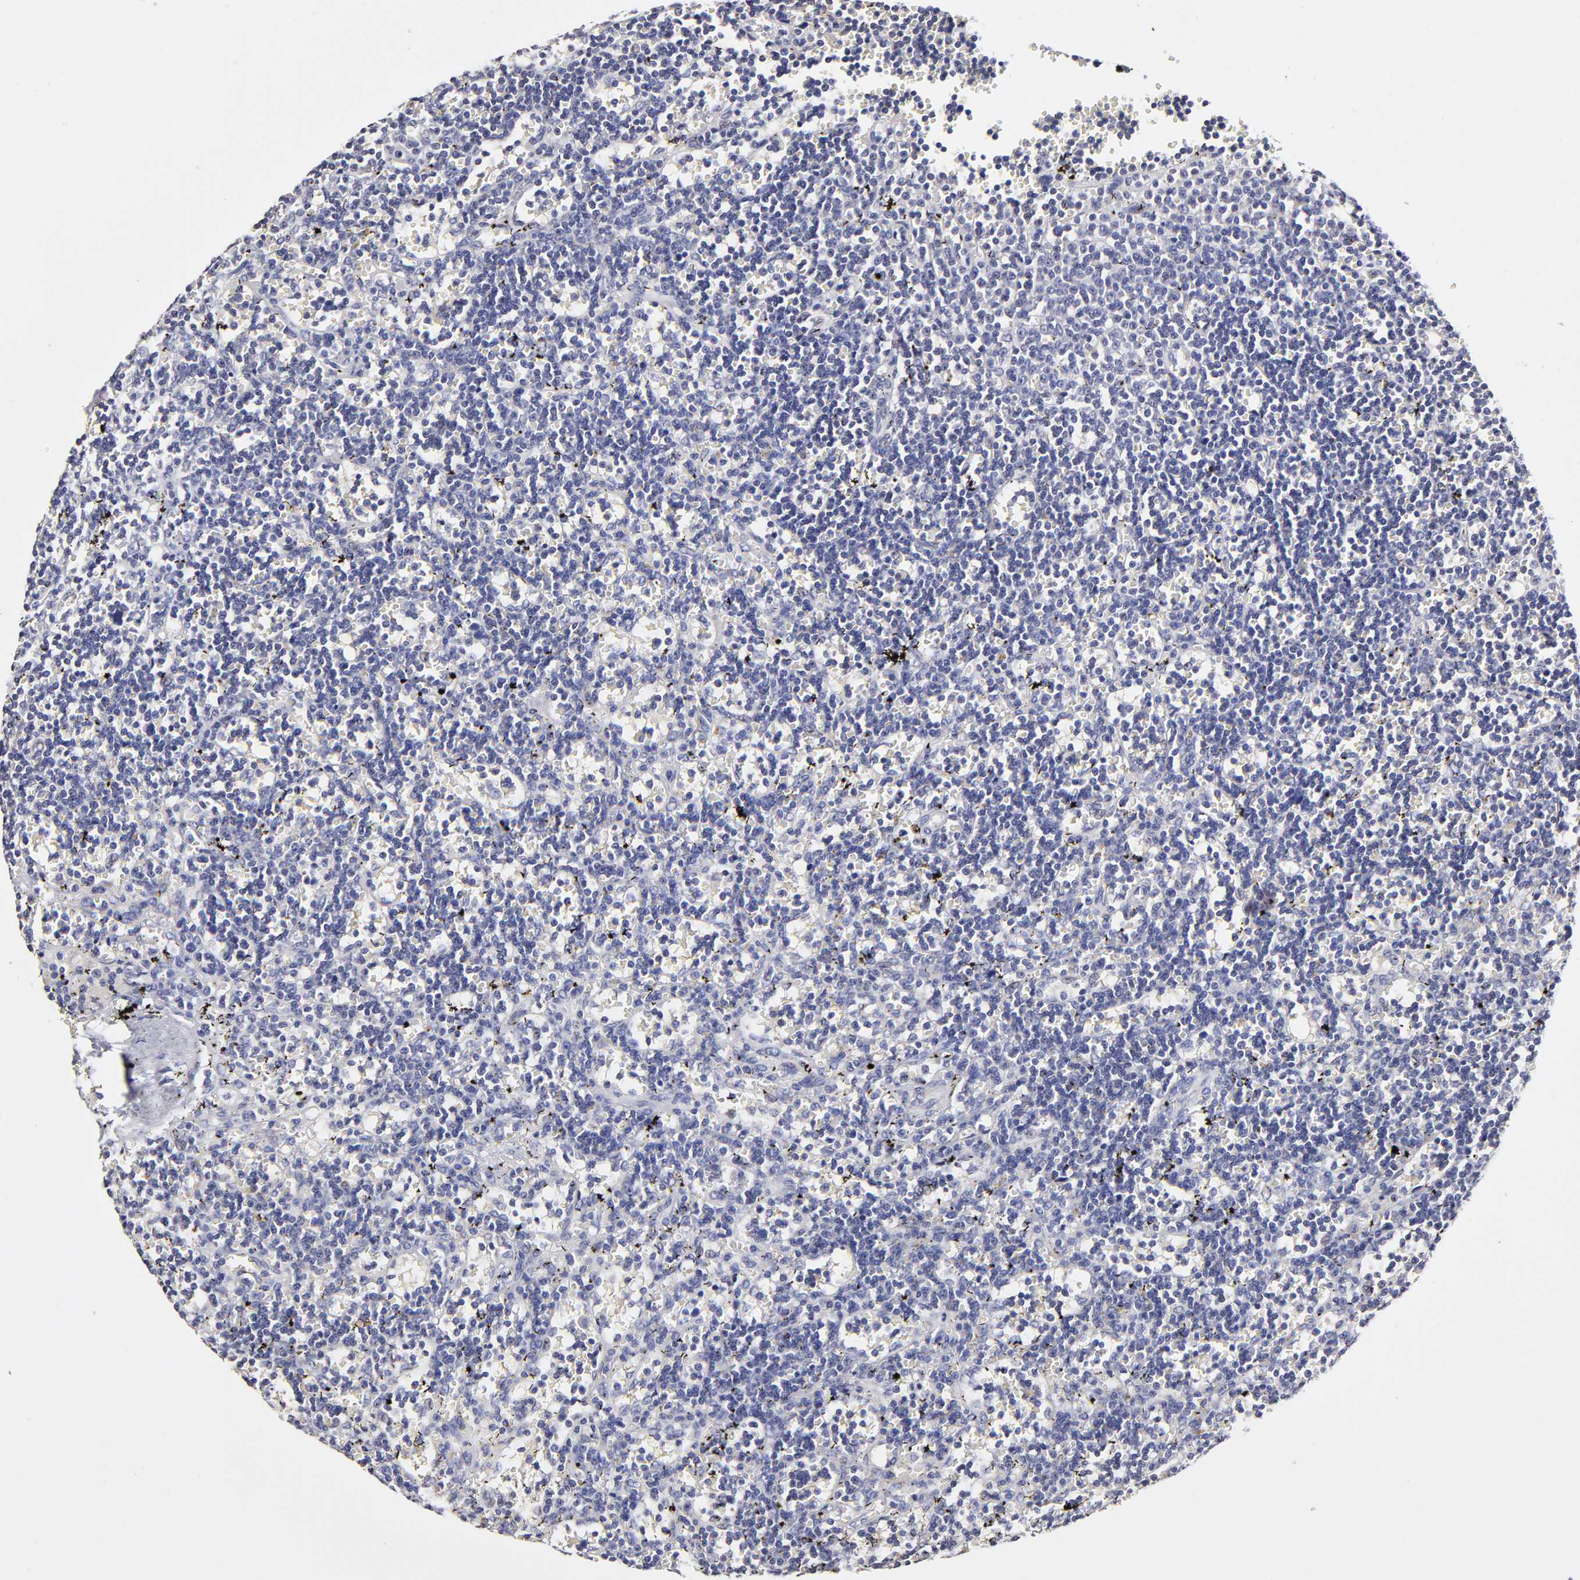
{"staining": {"intensity": "negative", "quantity": "none", "location": "none"}, "tissue": "lymphoma", "cell_type": "Tumor cells", "image_type": "cancer", "snomed": [{"axis": "morphology", "description": "Malignant lymphoma, non-Hodgkin's type, Low grade"}, {"axis": "topography", "description": "Spleen"}], "caption": "Immunohistochemistry (IHC) of low-grade malignant lymphoma, non-Hodgkin's type reveals no staining in tumor cells.", "gene": "BTG2", "patient": {"sex": "male", "age": 60}}